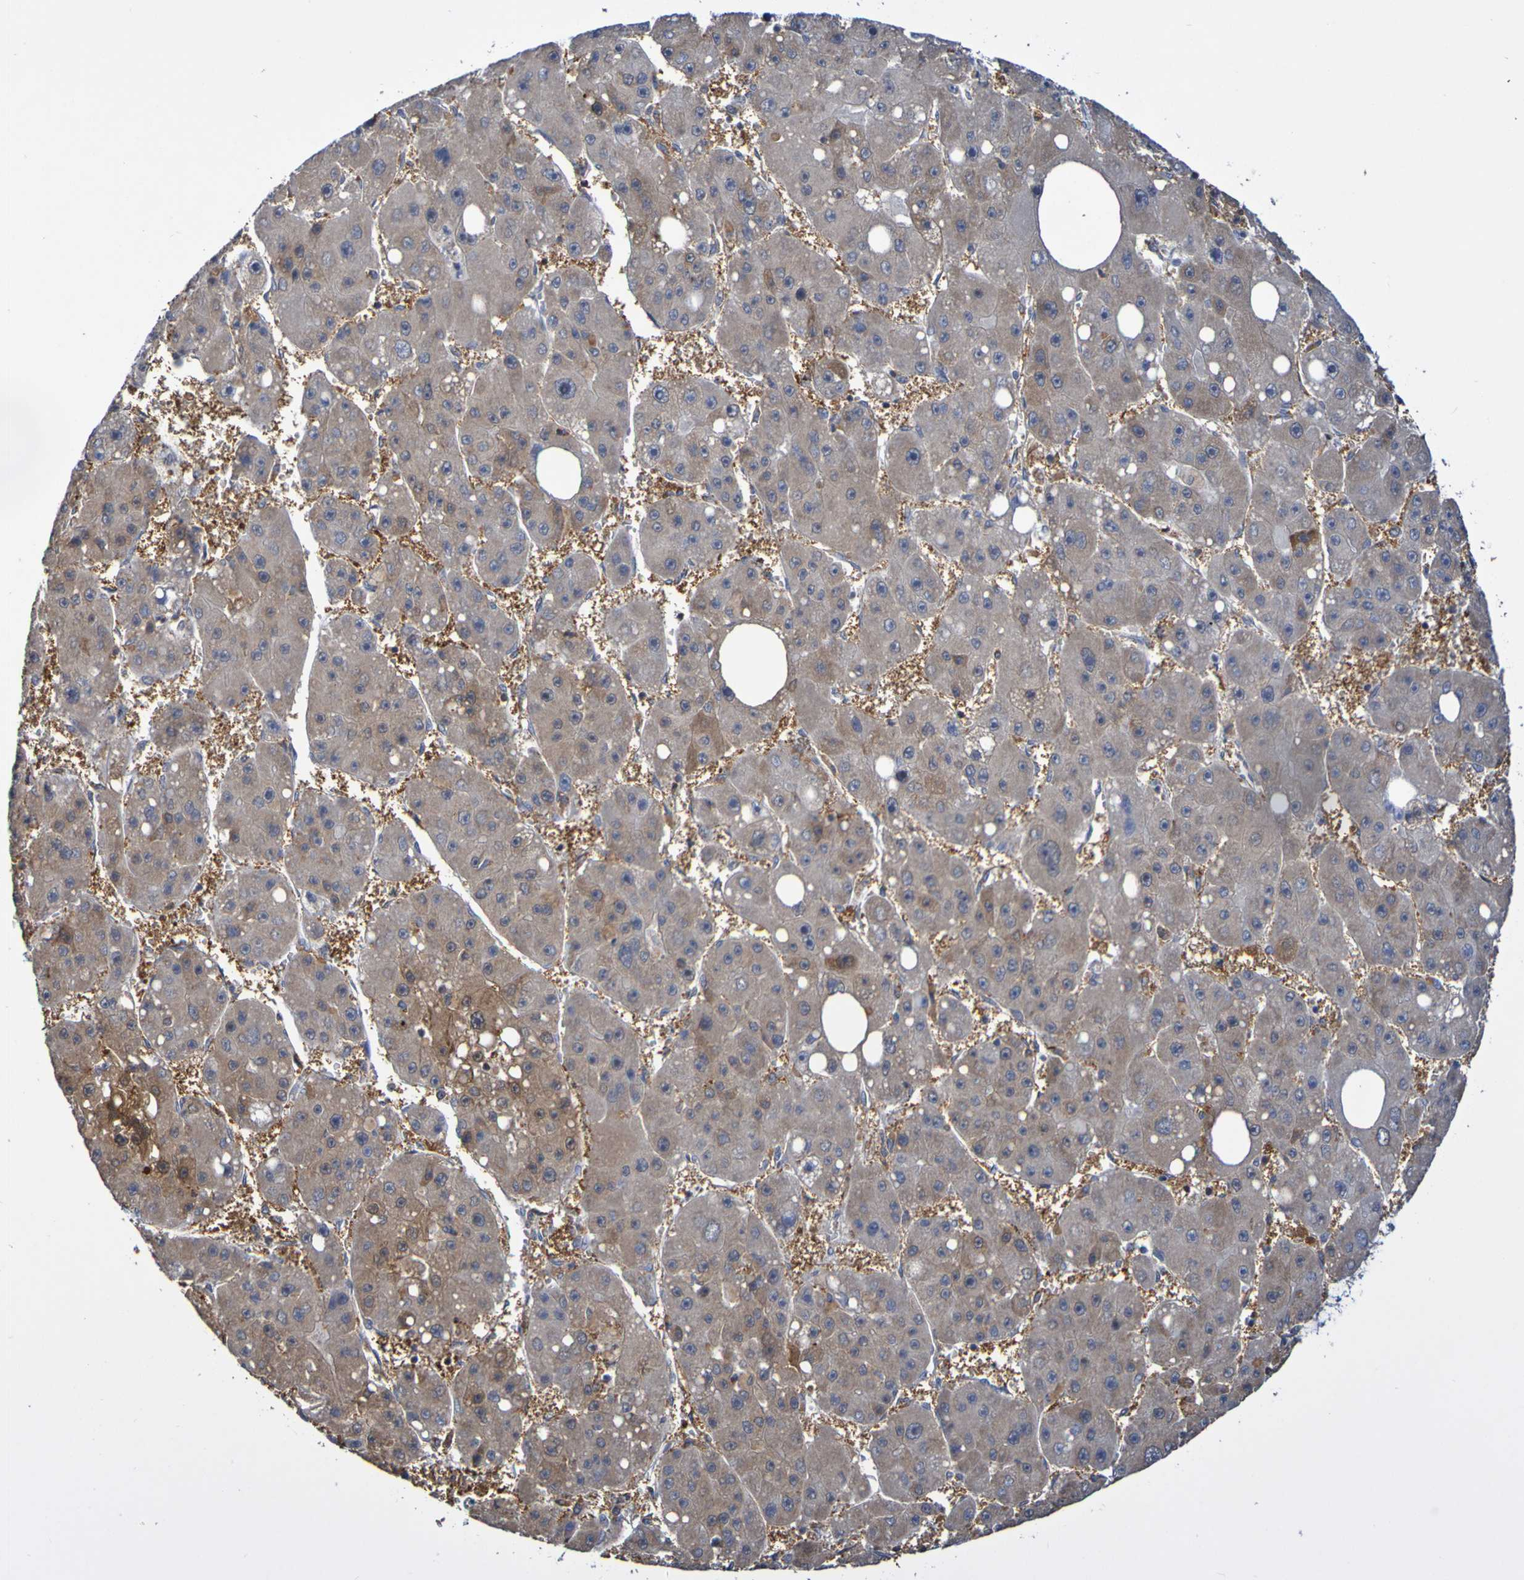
{"staining": {"intensity": "moderate", "quantity": "<25%", "location": "cytoplasmic/membranous"}, "tissue": "liver cancer", "cell_type": "Tumor cells", "image_type": "cancer", "snomed": [{"axis": "morphology", "description": "Carcinoma, Hepatocellular, NOS"}, {"axis": "topography", "description": "Liver"}], "caption": "A brown stain shows moderate cytoplasmic/membranous positivity of a protein in liver hepatocellular carcinoma tumor cells.", "gene": "C3orf18", "patient": {"sex": "female", "age": 61}}